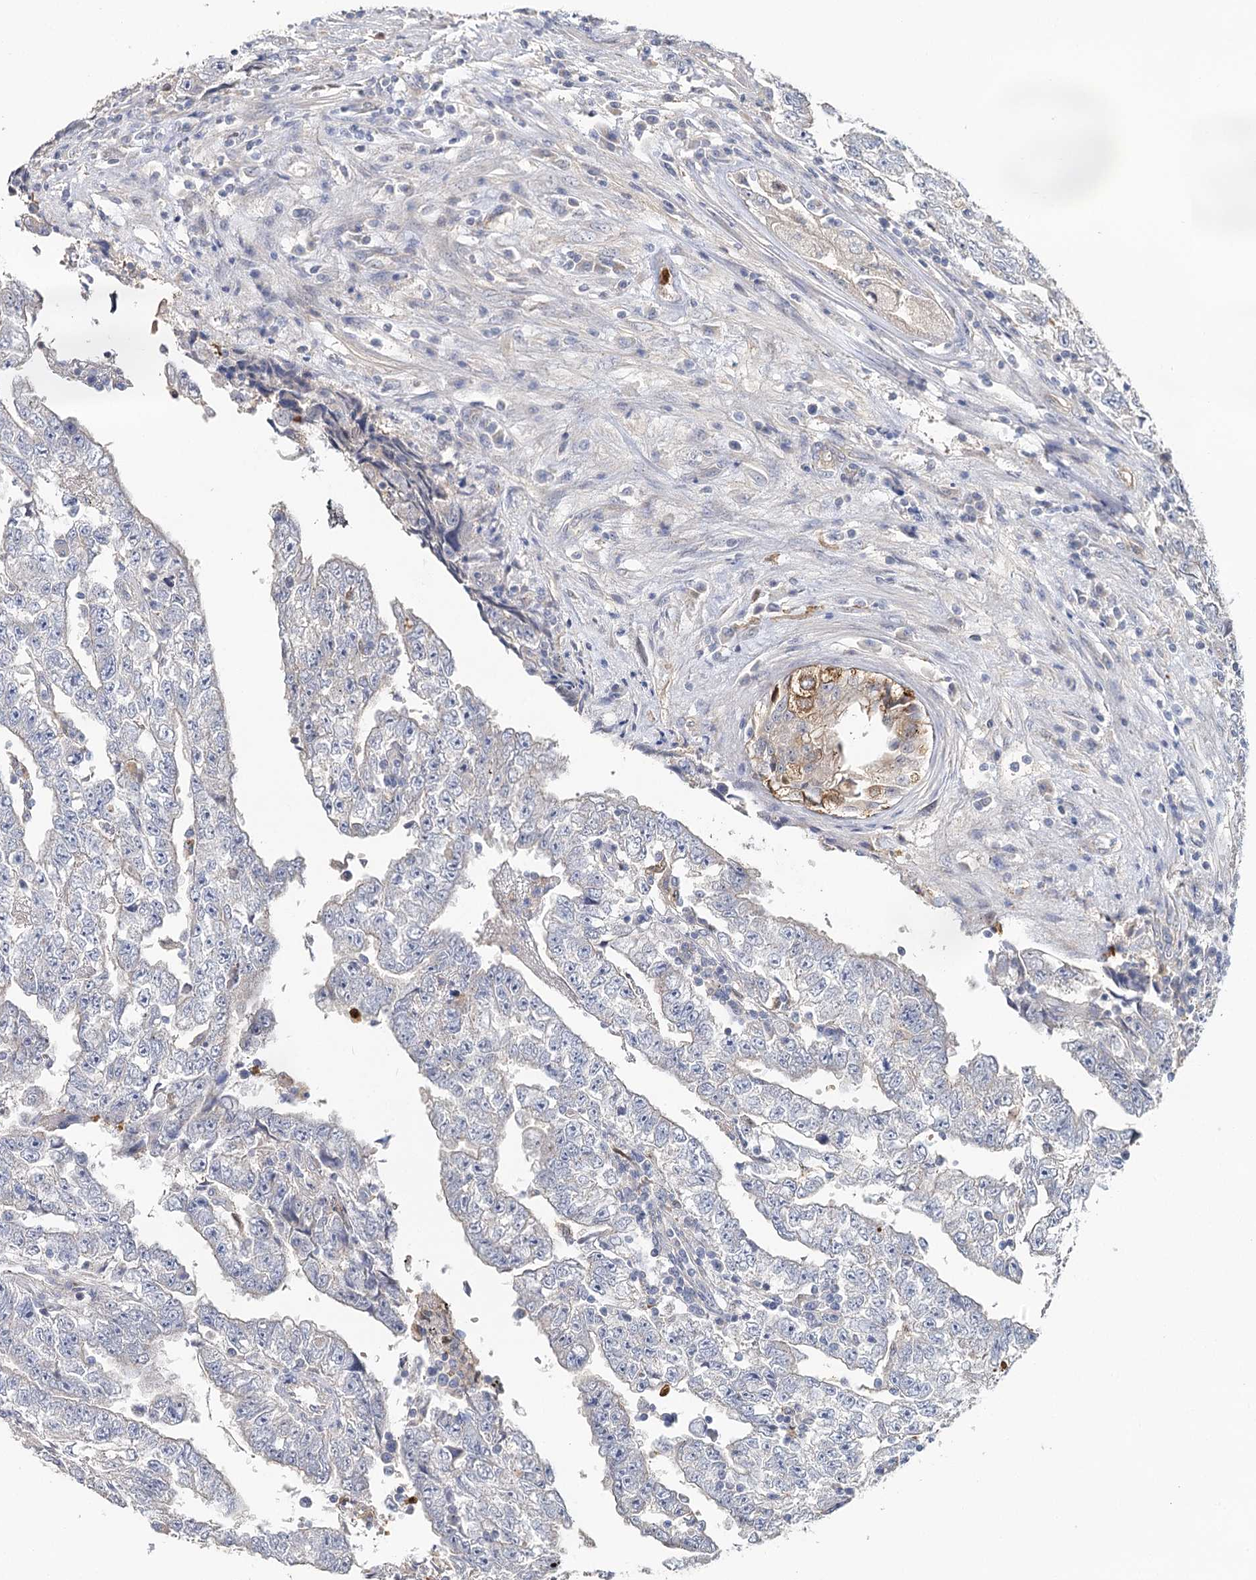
{"staining": {"intensity": "negative", "quantity": "none", "location": "none"}, "tissue": "testis cancer", "cell_type": "Tumor cells", "image_type": "cancer", "snomed": [{"axis": "morphology", "description": "Carcinoma, Embryonal, NOS"}, {"axis": "topography", "description": "Testis"}], "caption": "Immunohistochemical staining of human testis embryonal carcinoma displays no significant expression in tumor cells.", "gene": "EPB41L5", "patient": {"sex": "male", "age": 25}}